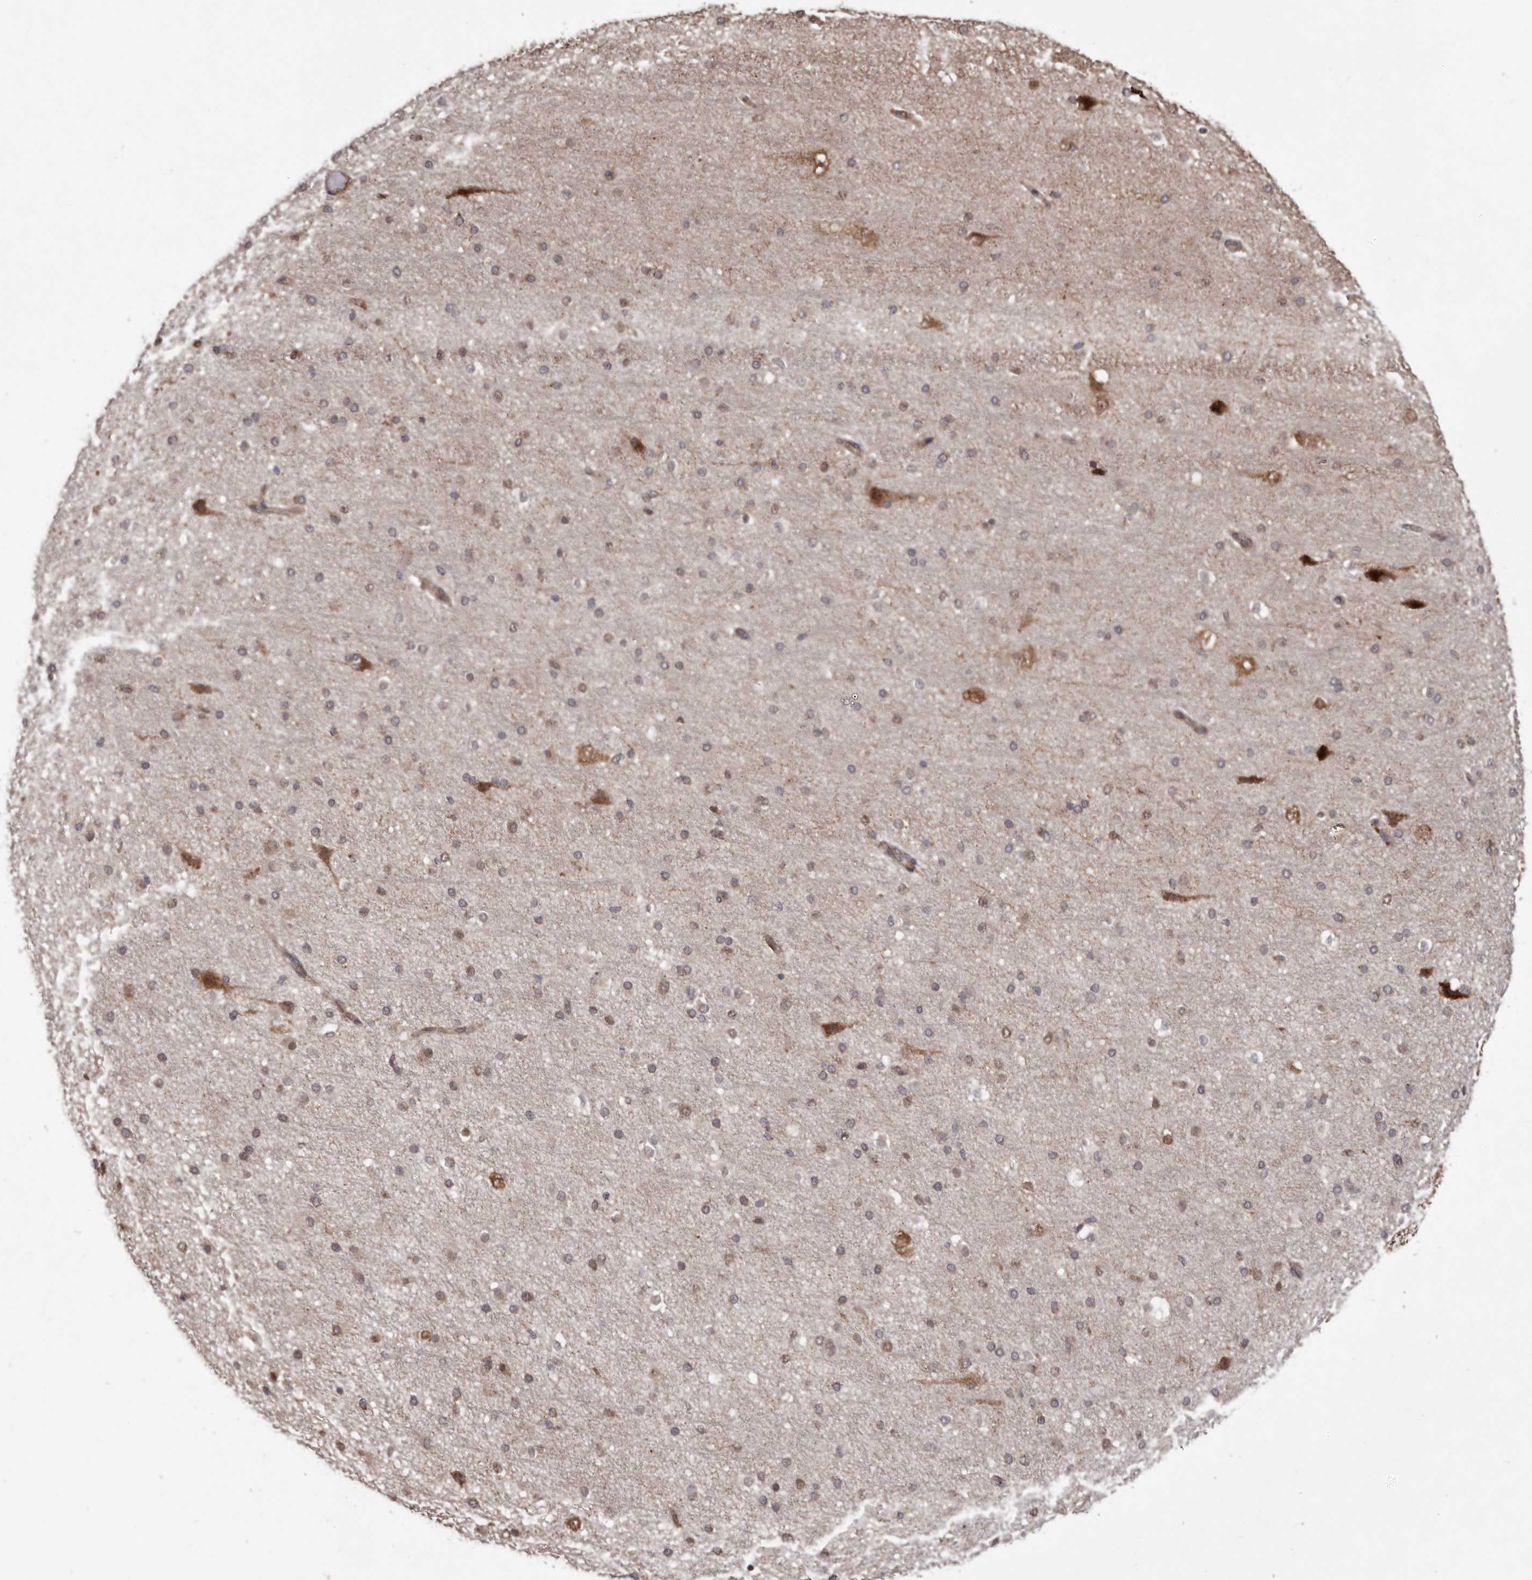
{"staining": {"intensity": "moderate", "quantity": "25%-75%", "location": "cytoplasmic/membranous"}, "tissue": "cerebral cortex", "cell_type": "Endothelial cells", "image_type": "normal", "snomed": [{"axis": "morphology", "description": "Normal tissue, NOS"}, {"axis": "morphology", "description": "Developmental malformation"}, {"axis": "topography", "description": "Cerebral cortex"}], "caption": "Cerebral cortex stained for a protein (brown) exhibits moderate cytoplasmic/membranous positive positivity in approximately 25%-75% of endothelial cells.", "gene": "NUP43", "patient": {"sex": "female", "age": 30}}